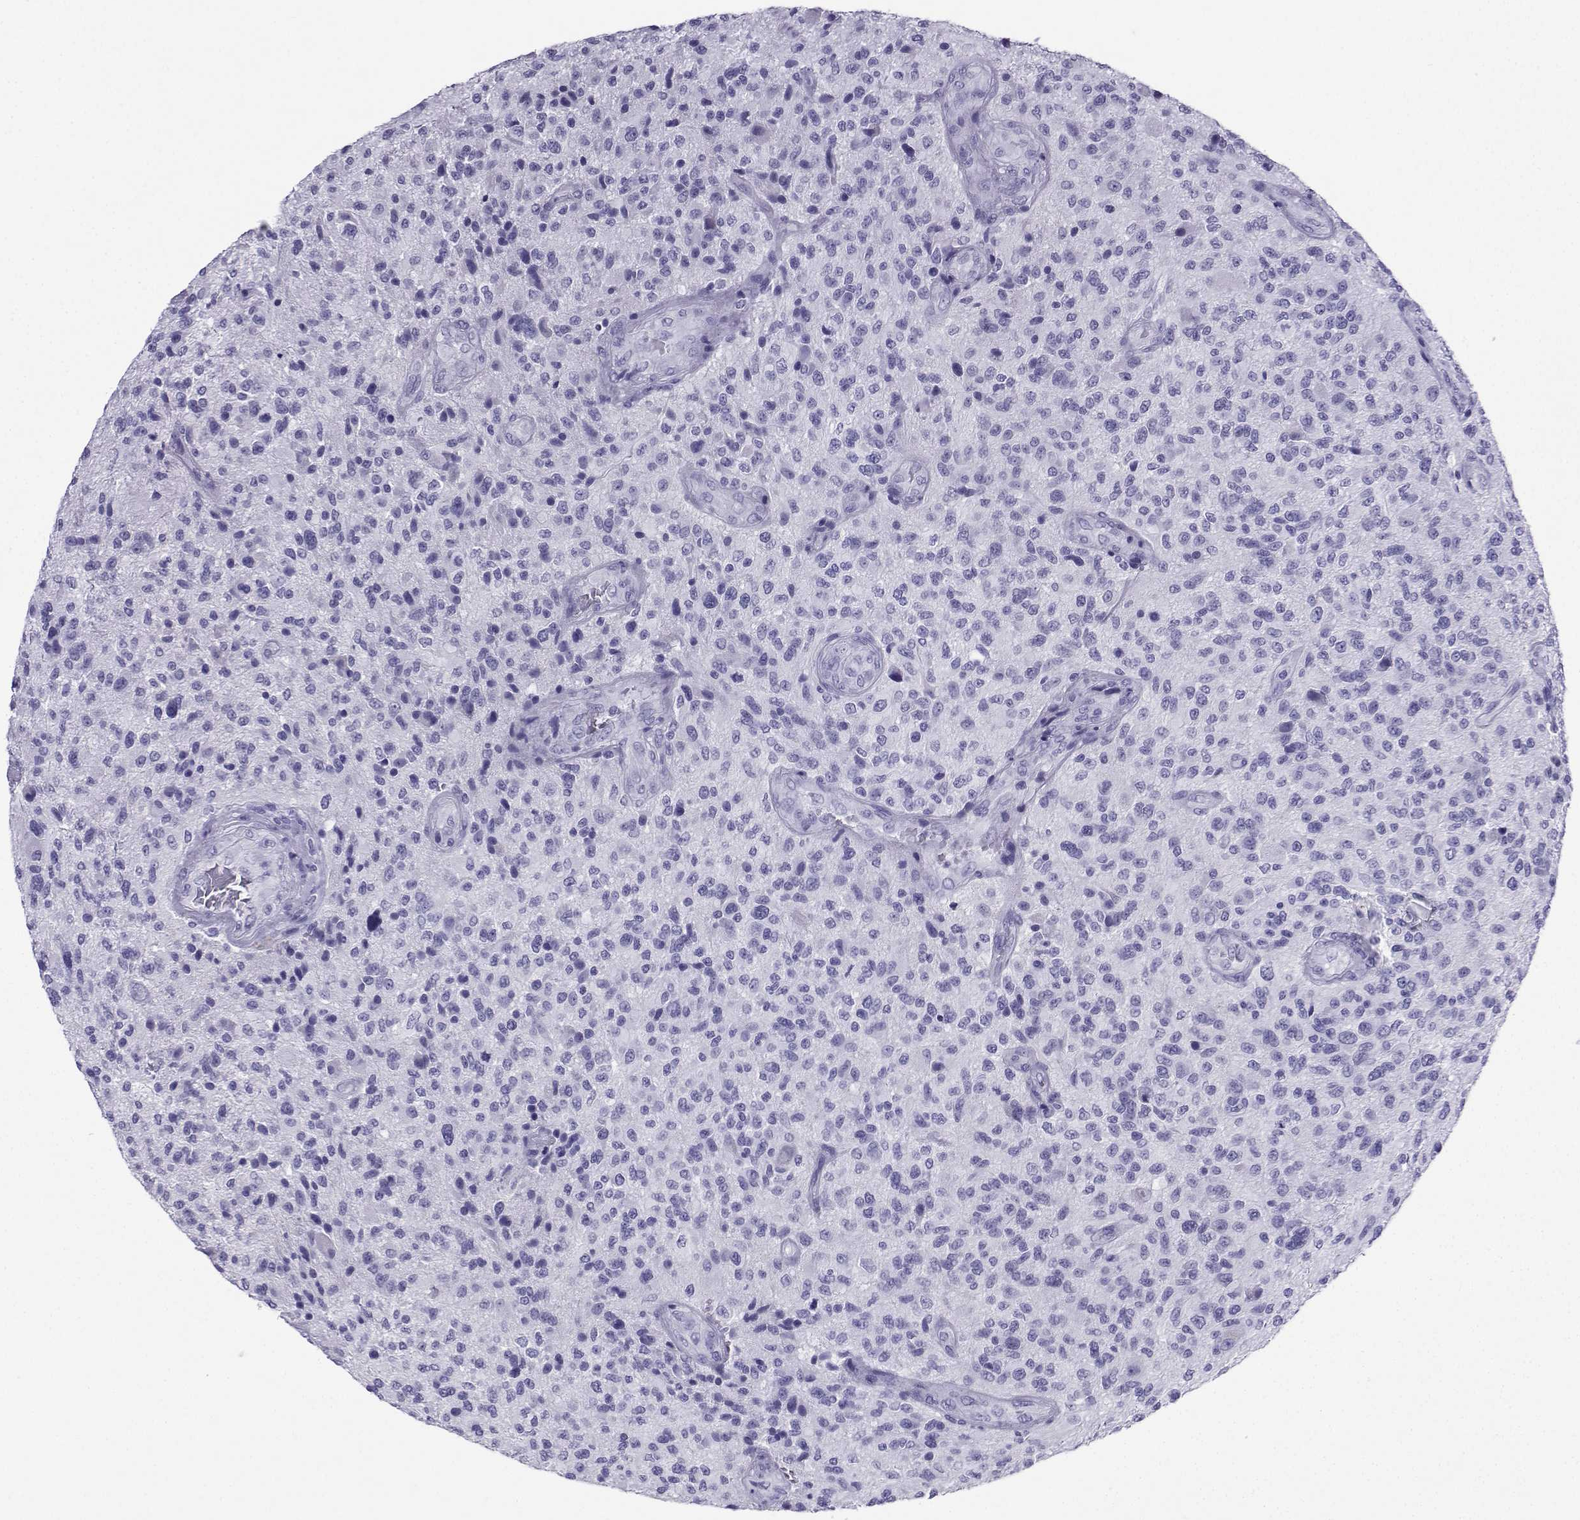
{"staining": {"intensity": "negative", "quantity": "none", "location": "none"}, "tissue": "glioma", "cell_type": "Tumor cells", "image_type": "cancer", "snomed": [{"axis": "morphology", "description": "Glioma, malignant, High grade"}, {"axis": "topography", "description": "Brain"}], "caption": "DAB immunohistochemical staining of glioma reveals no significant expression in tumor cells.", "gene": "CD109", "patient": {"sex": "male", "age": 47}}